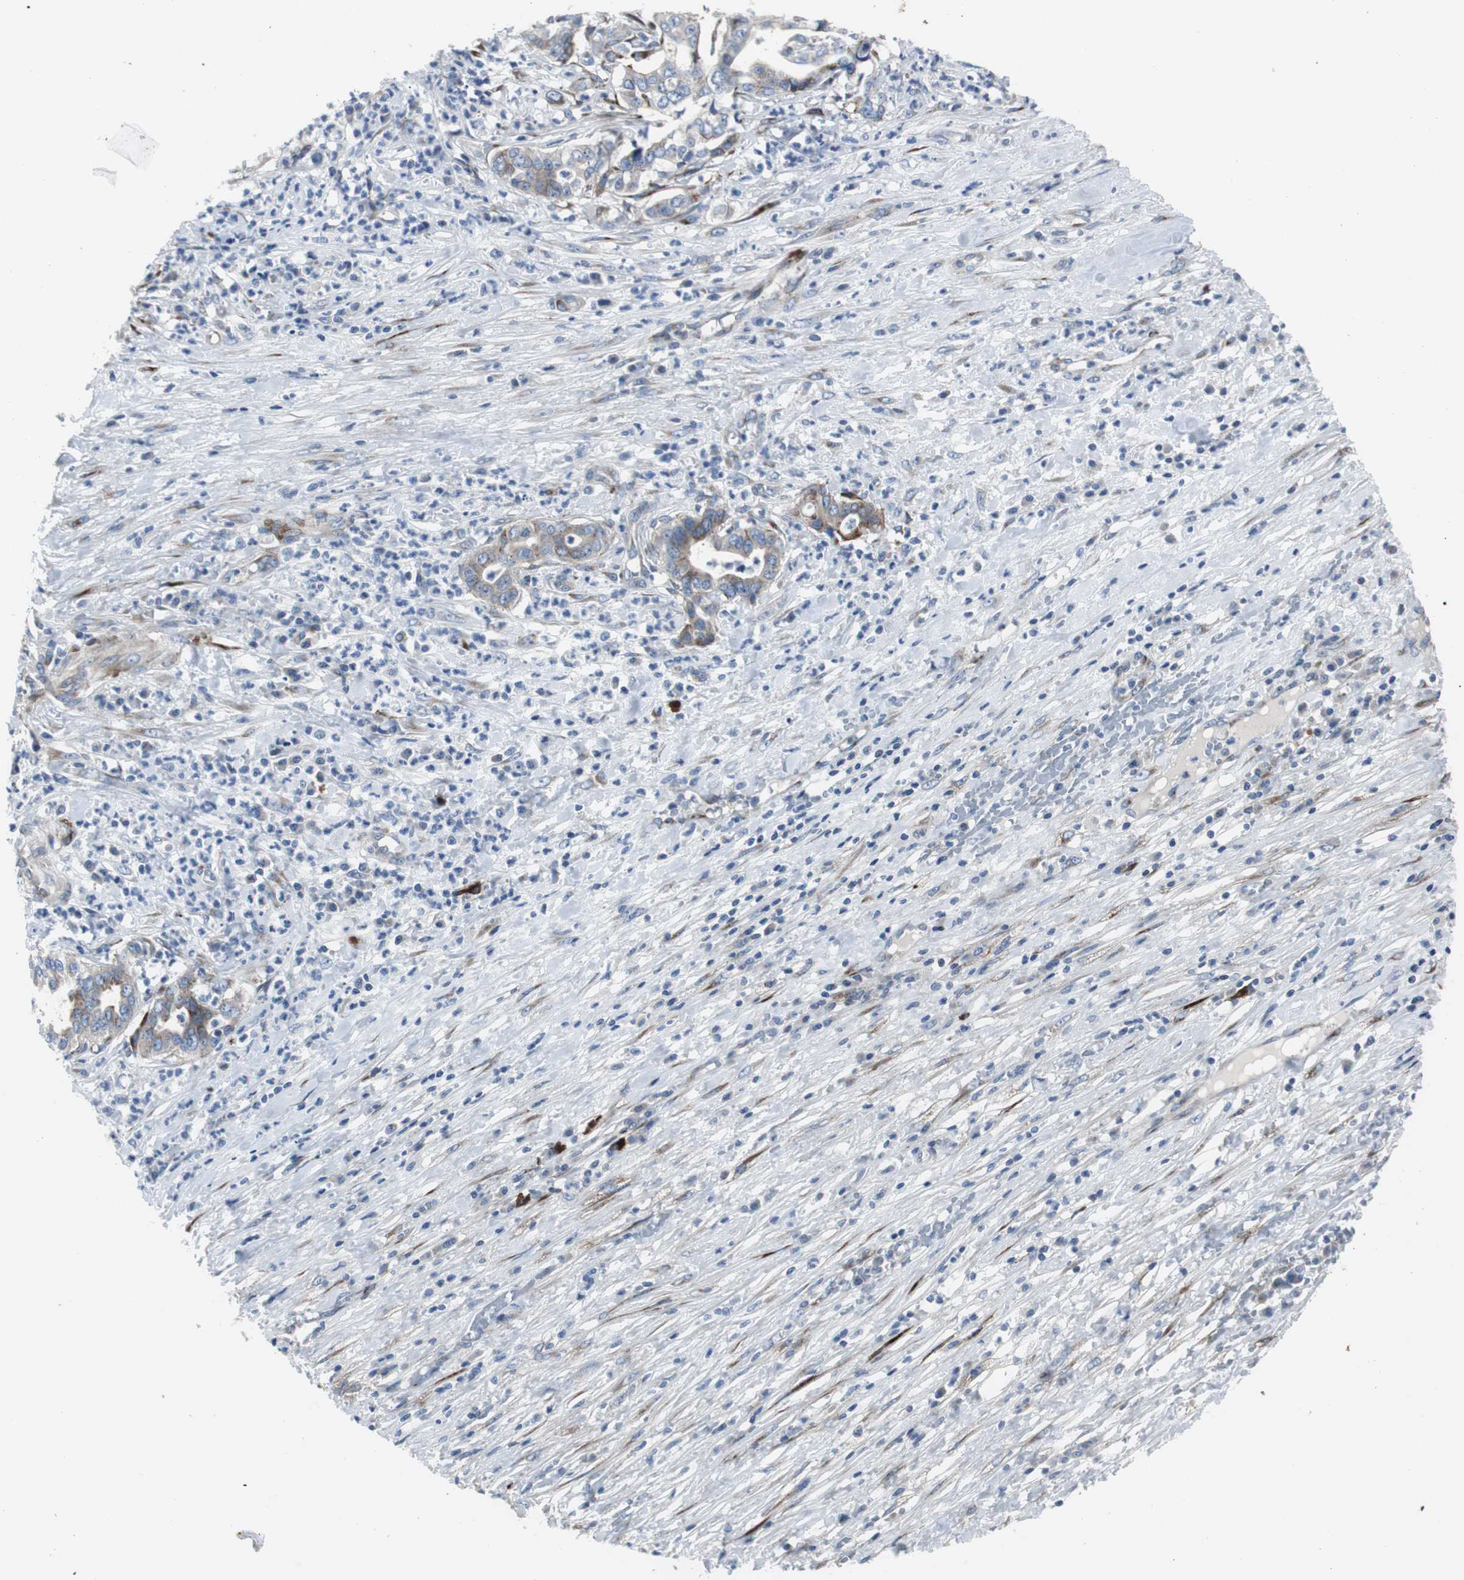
{"staining": {"intensity": "strong", "quantity": ">75%", "location": "cytoplasmic/membranous"}, "tissue": "liver cancer", "cell_type": "Tumor cells", "image_type": "cancer", "snomed": [{"axis": "morphology", "description": "Cholangiocarcinoma"}, {"axis": "topography", "description": "Liver"}], "caption": "Protein analysis of liver cancer (cholangiocarcinoma) tissue demonstrates strong cytoplasmic/membranous expression in approximately >75% of tumor cells.", "gene": "BBC3", "patient": {"sex": "female", "age": 61}}